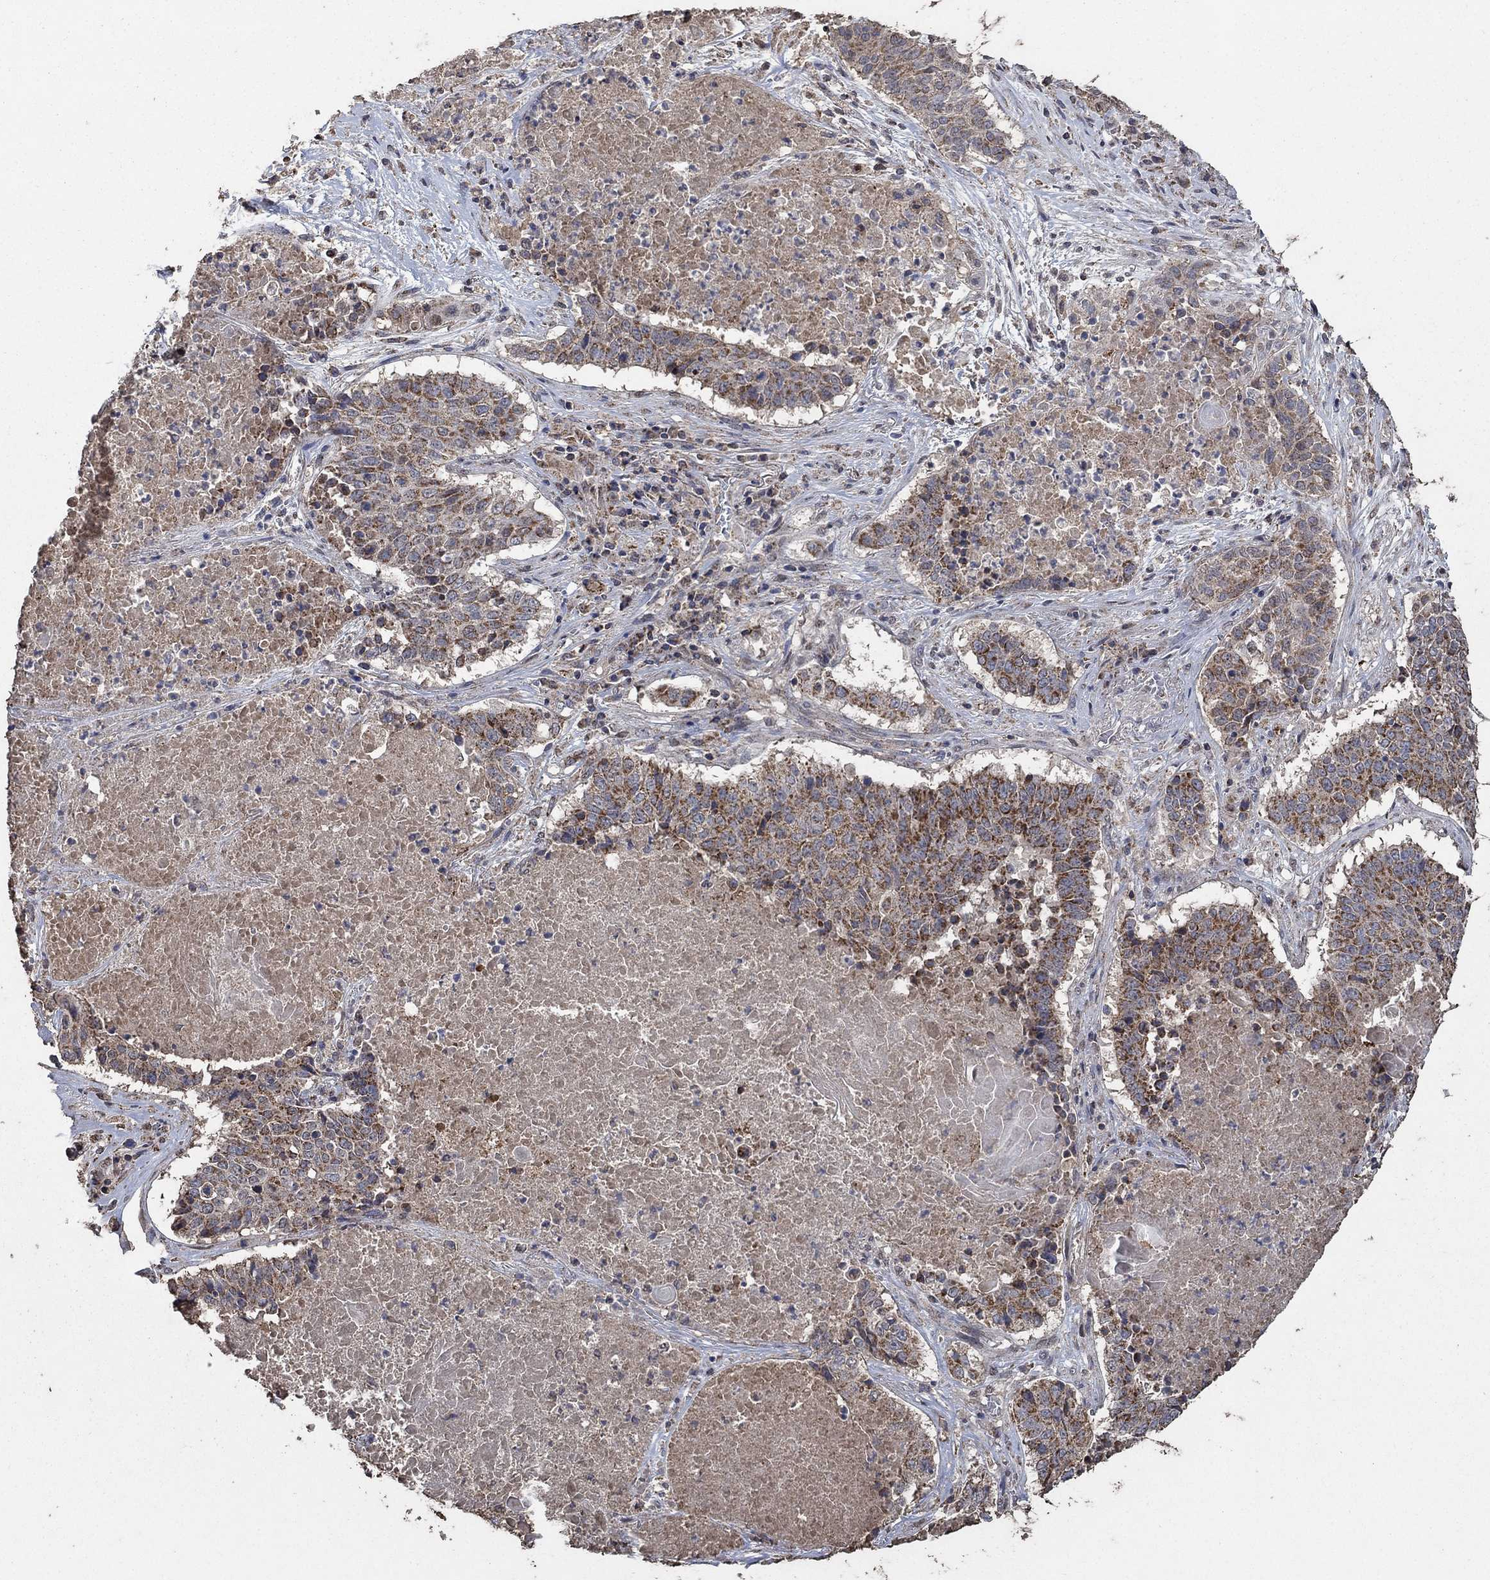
{"staining": {"intensity": "strong", "quantity": "25%-75%", "location": "cytoplasmic/membranous"}, "tissue": "lung cancer", "cell_type": "Tumor cells", "image_type": "cancer", "snomed": [{"axis": "morphology", "description": "Squamous cell carcinoma, NOS"}, {"axis": "topography", "description": "Lung"}], "caption": "A histopathology image of human lung squamous cell carcinoma stained for a protein exhibits strong cytoplasmic/membranous brown staining in tumor cells.", "gene": "MRPS24", "patient": {"sex": "male", "age": 64}}